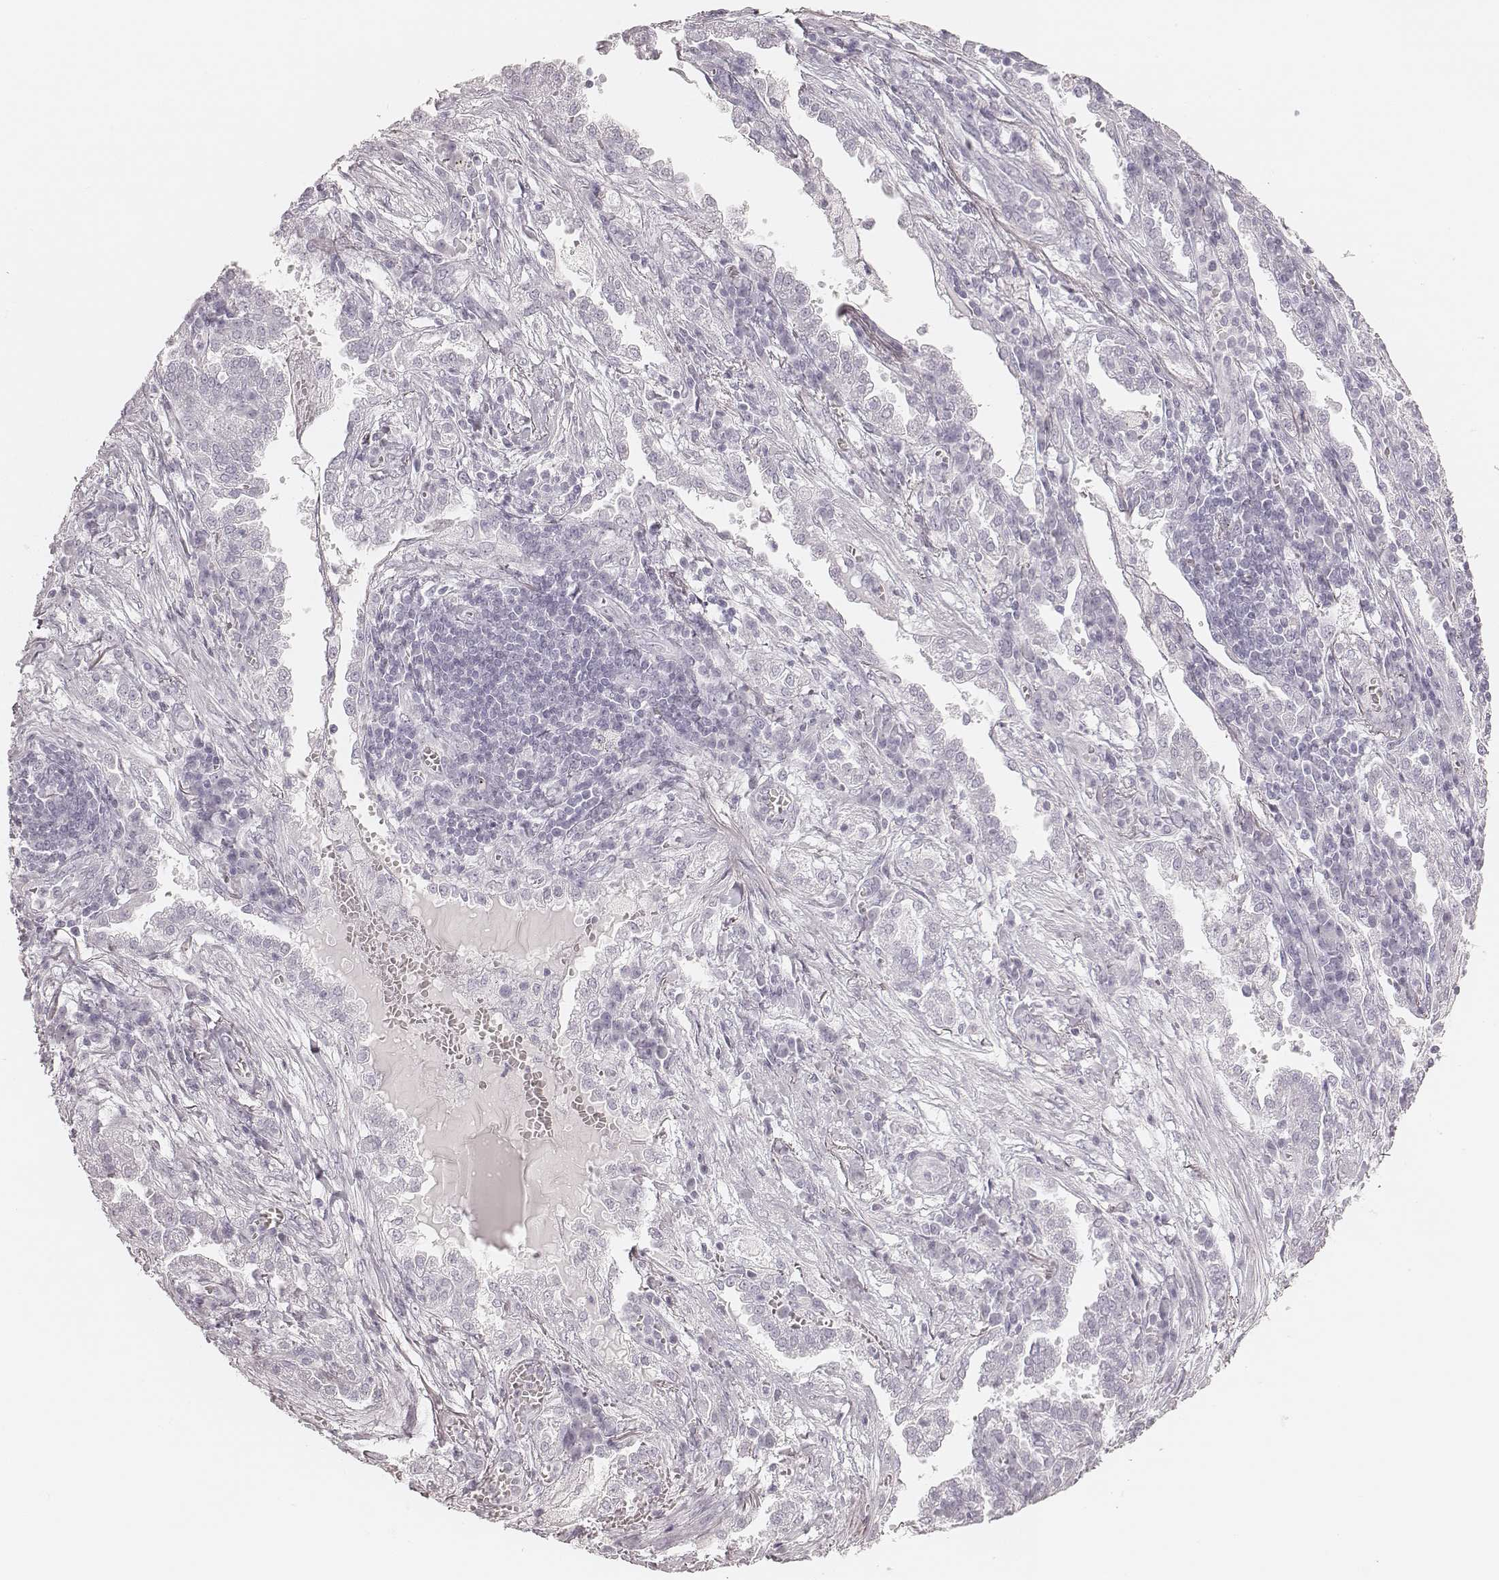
{"staining": {"intensity": "negative", "quantity": "none", "location": "none"}, "tissue": "lung cancer", "cell_type": "Tumor cells", "image_type": "cancer", "snomed": [{"axis": "morphology", "description": "Adenocarcinoma, NOS"}, {"axis": "topography", "description": "Lung"}], "caption": "Immunohistochemistry (IHC) of adenocarcinoma (lung) demonstrates no expression in tumor cells. (DAB (3,3'-diaminobenzidine) immunohistochemistry visualized using brightfield microscopy, high magnification).", "gene": "MSX1", "patient": {"sex": "male", "age": 57}}